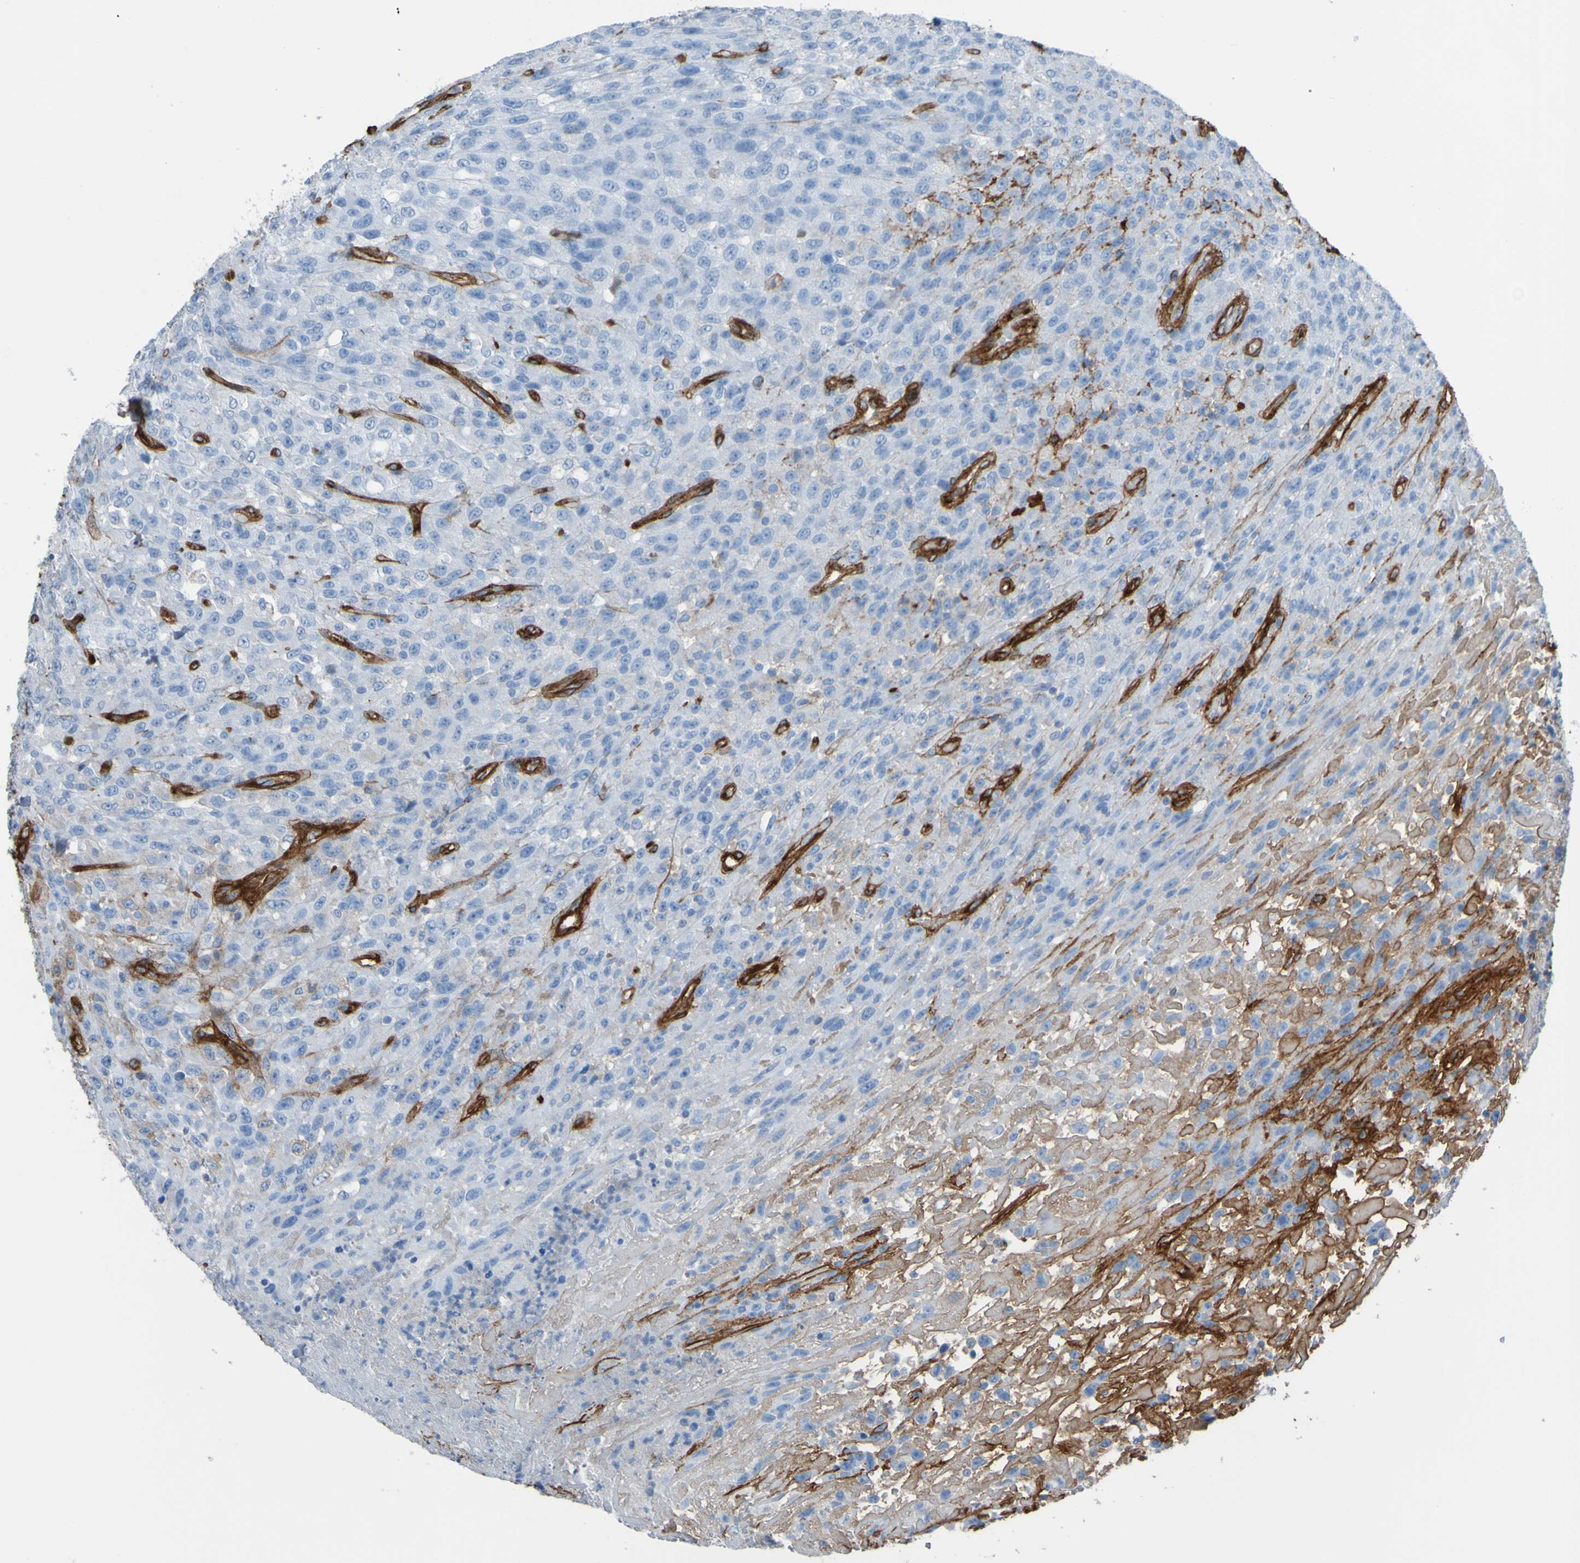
{"staining": {"intensity": "negative", "quantity": "none", "location": "none"}, "tissue": "urothelial cancer", "cell_type": "Tumor cells", "image_type": "cancer", "snomed": [{"axis": "morphology", "description": "Urothelial carcinoma, High grade"}, {"axis": "topography", "description": "Urinary bladder"}], "caption": "Immunohistochemistry photomicrograph of urothelial cancer stained for a protein (brown), which demonstrates no expression in tumor cells. The staining was performed using DAB (3,3'-diaminobenzidine) to visualize the protein expression in brown, while the nuclei were stained in blue with hematoxylin (Magnification: 20x).", "gene": "COL4A2", "patient": {"sex": "male", "age": 66}}